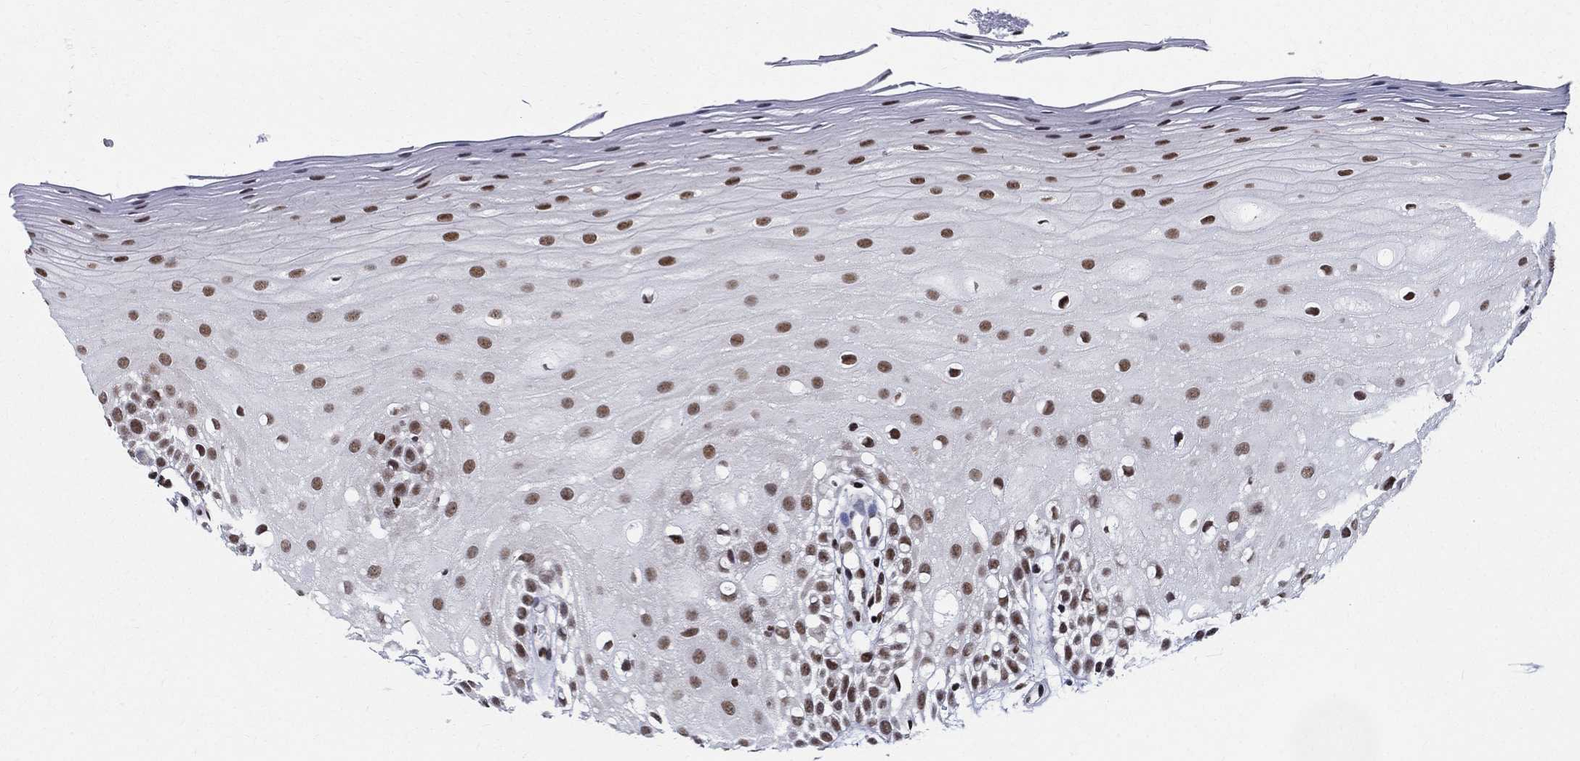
{"staining": {"intensity": "strong", "quantity": "25%-75%", "location": "nuclear"}, "tissue": "oral mucosa", "cell_type": "Squamous epithelial cells", "image_type": "normal", "snomed": [{"axis": "morphology", "description": "Normal tissue, NOS"}, {"axis": "morphology", "description": "Squamous cell carcinoma, NOS"}, {"axis": "topography", "description": "Oral tissue"}, {"axis": "topography", "description": "Head-Neck"}], "caption": "The micrograph shows immunohistochemical staining of unremarkable oral mucosa. There is strong nuclear expression is seen in about 25%-75% of squamous epithelial cells.", "gene": "FBXO16", "patient": {"sex": "female", "age": 75}}